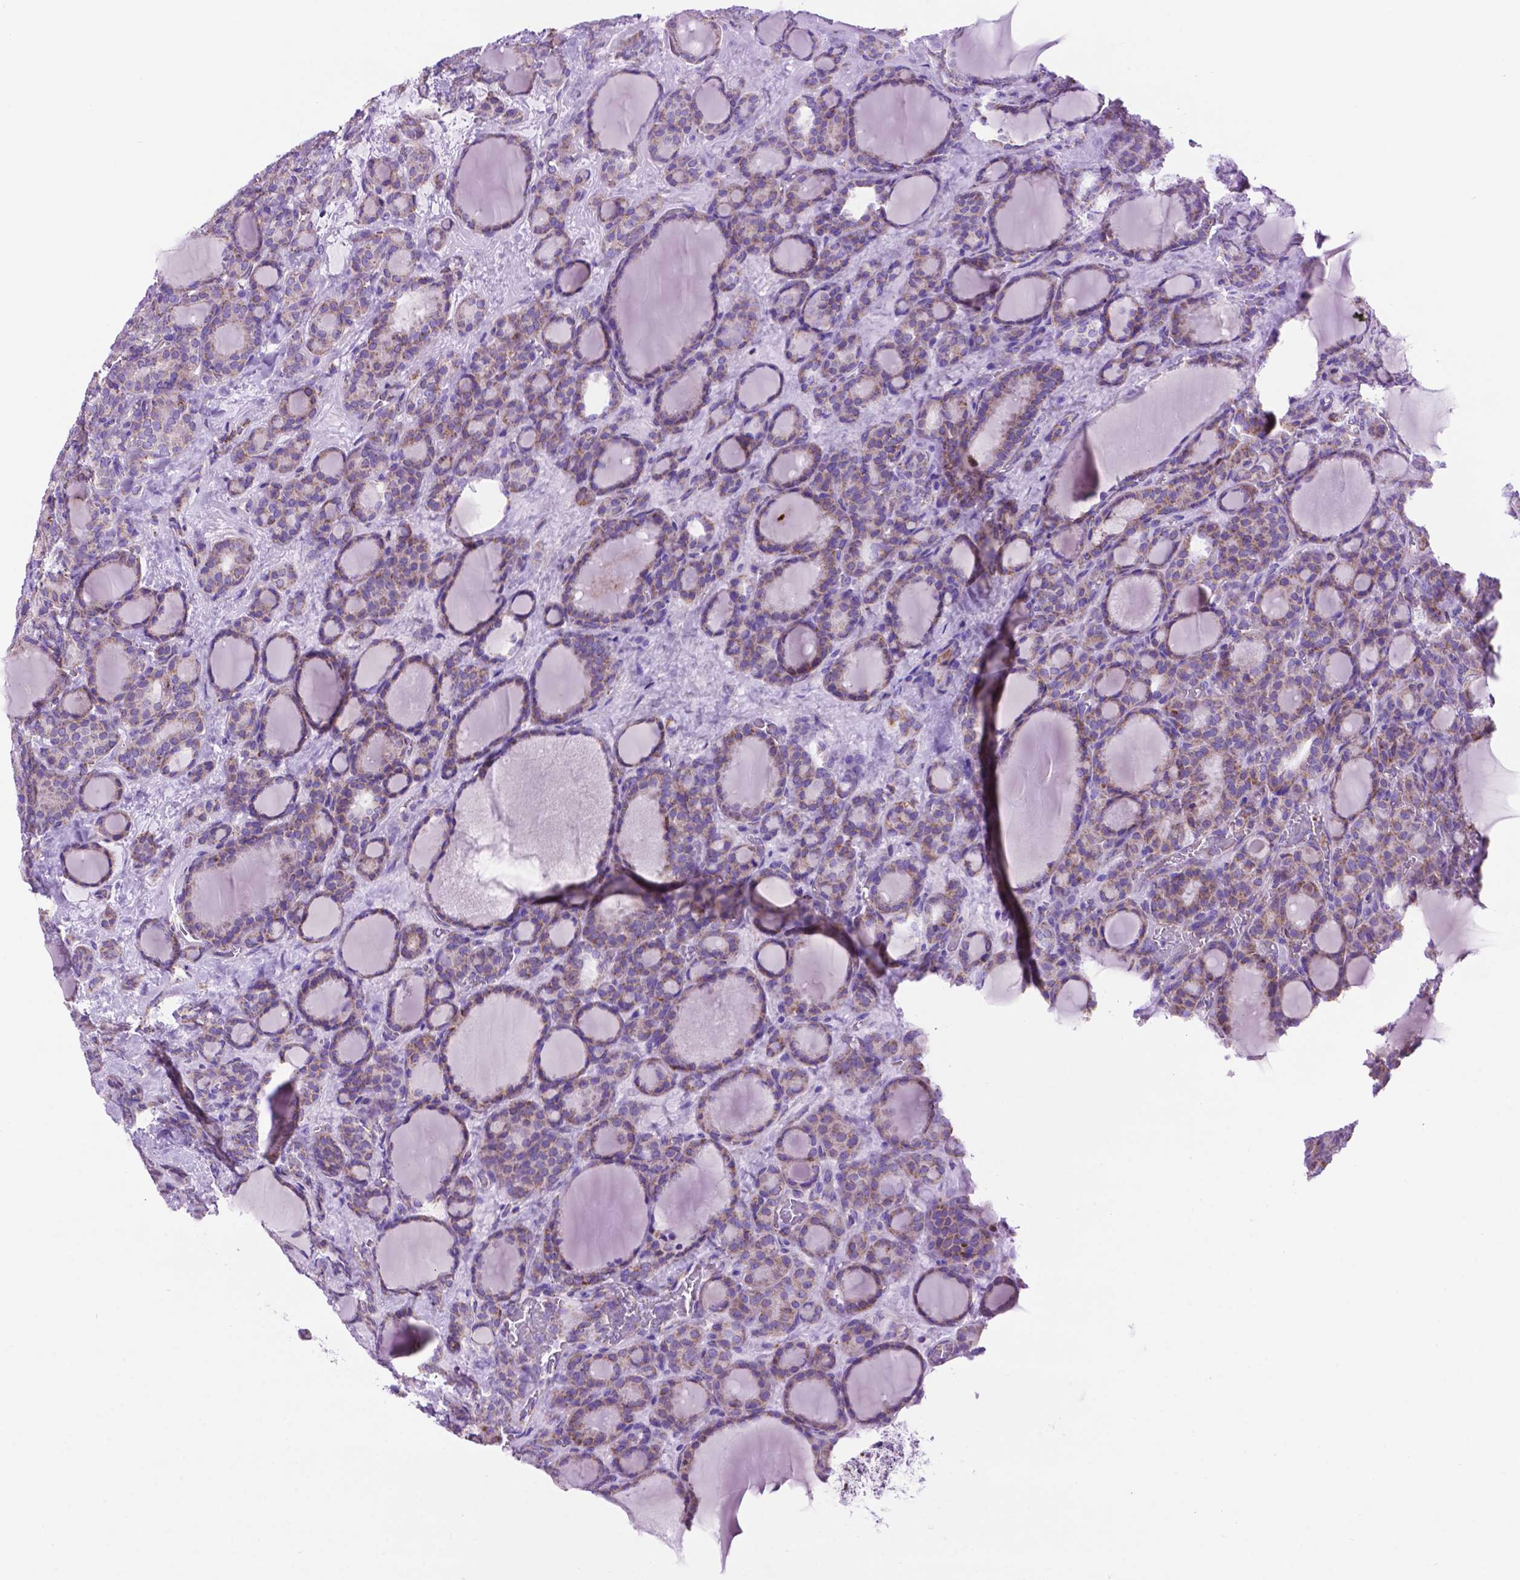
{"staining": {"intensity": "weak", "quantity": ">75%", "location": "cytoplasmic/membranous"}, "tissue": "thyroid cancer", "cell_type": "Tumor cells", "image_type": "cancer", "snomed": [{"axis": "morphology", "description": "Normal tissue, NOS"}, {"axis": "morphology", "description": "Follicular adenoma carcinoma, NOS"}, {"axis": "topography", "description": "Thyroid gland"}], "caption": "Immunohistochemistry (IHC) of thyroid cancer (follicular adenoma carcinoma) demonstrates low levels of weak cytoplasmic/membranous positivity in about >75% of tumor cells.", "gene": "GDPD5", "patient": {"sex": "female", "age": 31}}